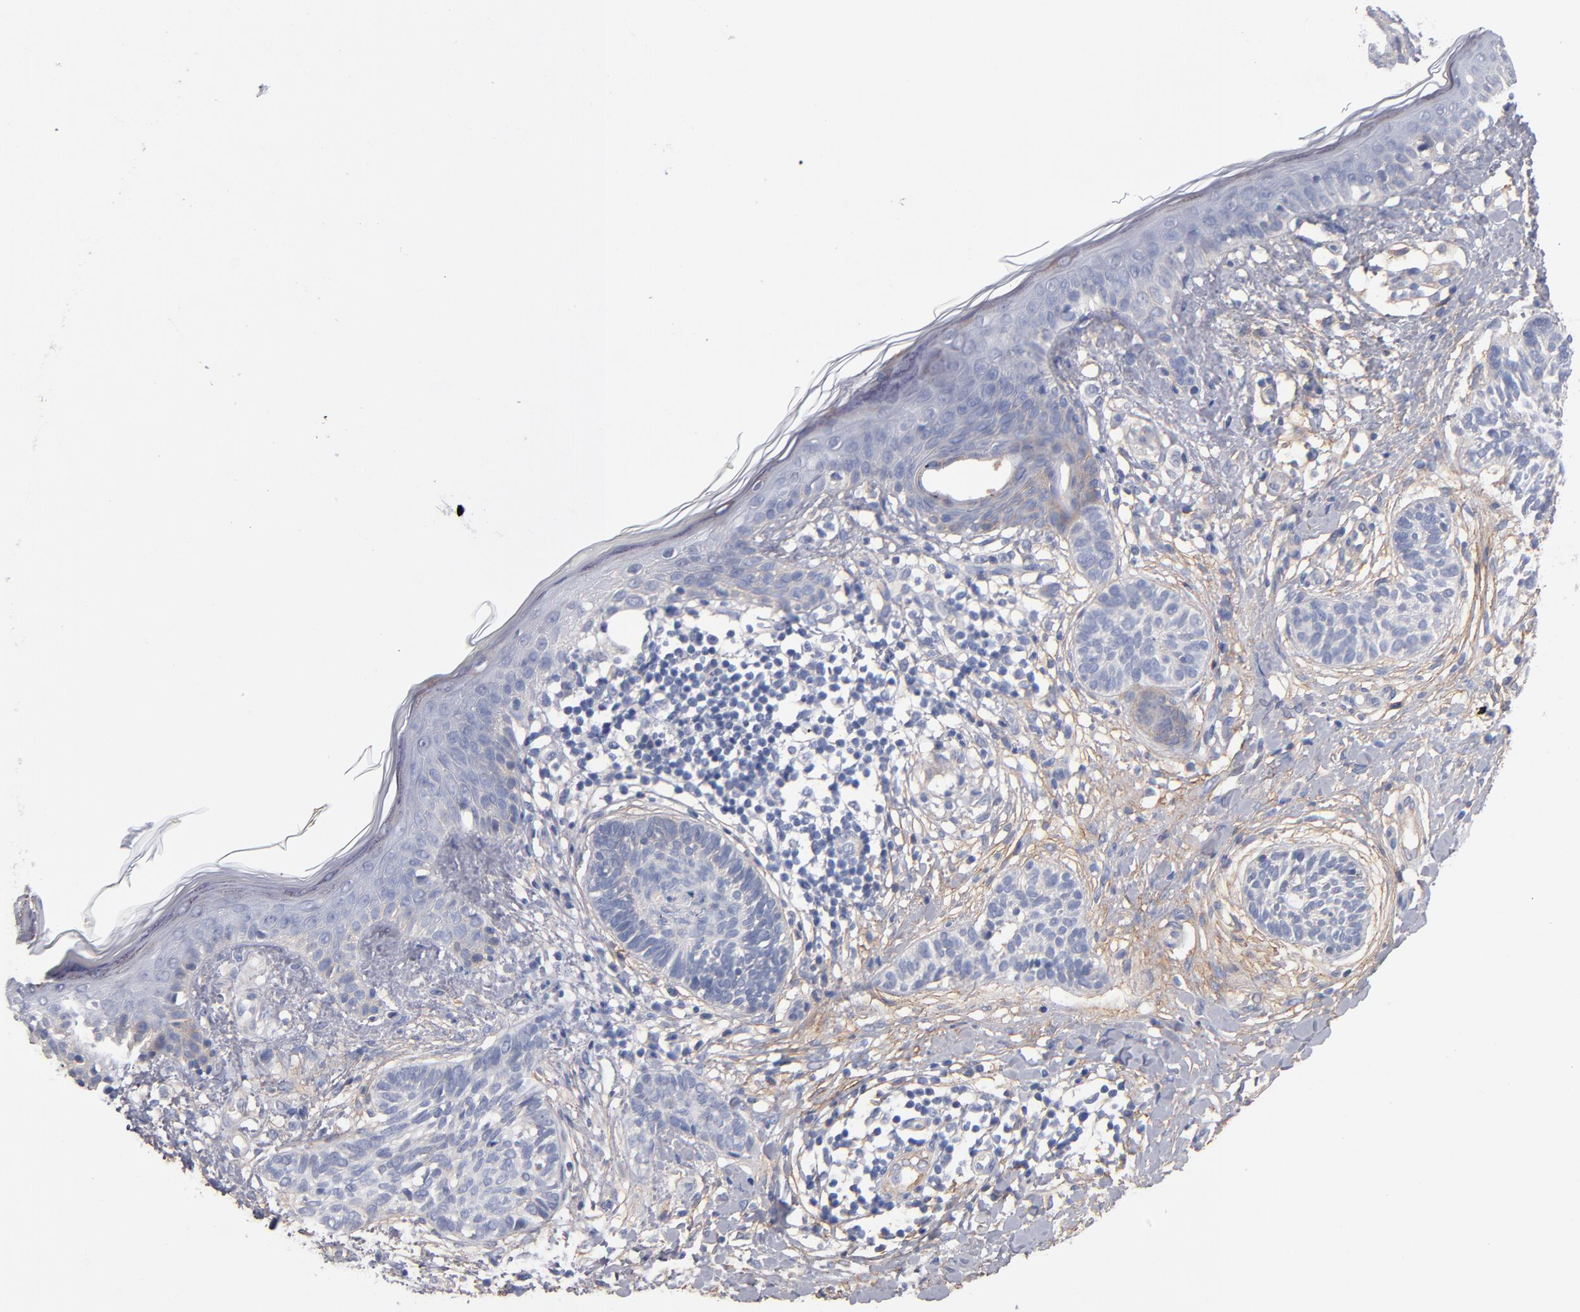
{"staining": {"intensity": "negative", "quantity": "none", "location": "none"}, "tissue": "skin cancer", "cell_type": "Tumor cells", "image_type": "cancer", "snomed": [{"axis": "morphology", "description": "Normal tissue, NOS"}, {"axis": "morphology", "description": "Basal cell carcinoma"}, {"axis": "topography", "description": "Skin"}], "caption": "A photomicrograph of skin cancer (basal cell carcinoma) stained for a protein displays no brown staining in tumor cells.", "gene": "PLSCR4", "patient": {"sex": "male", "age": 63}}